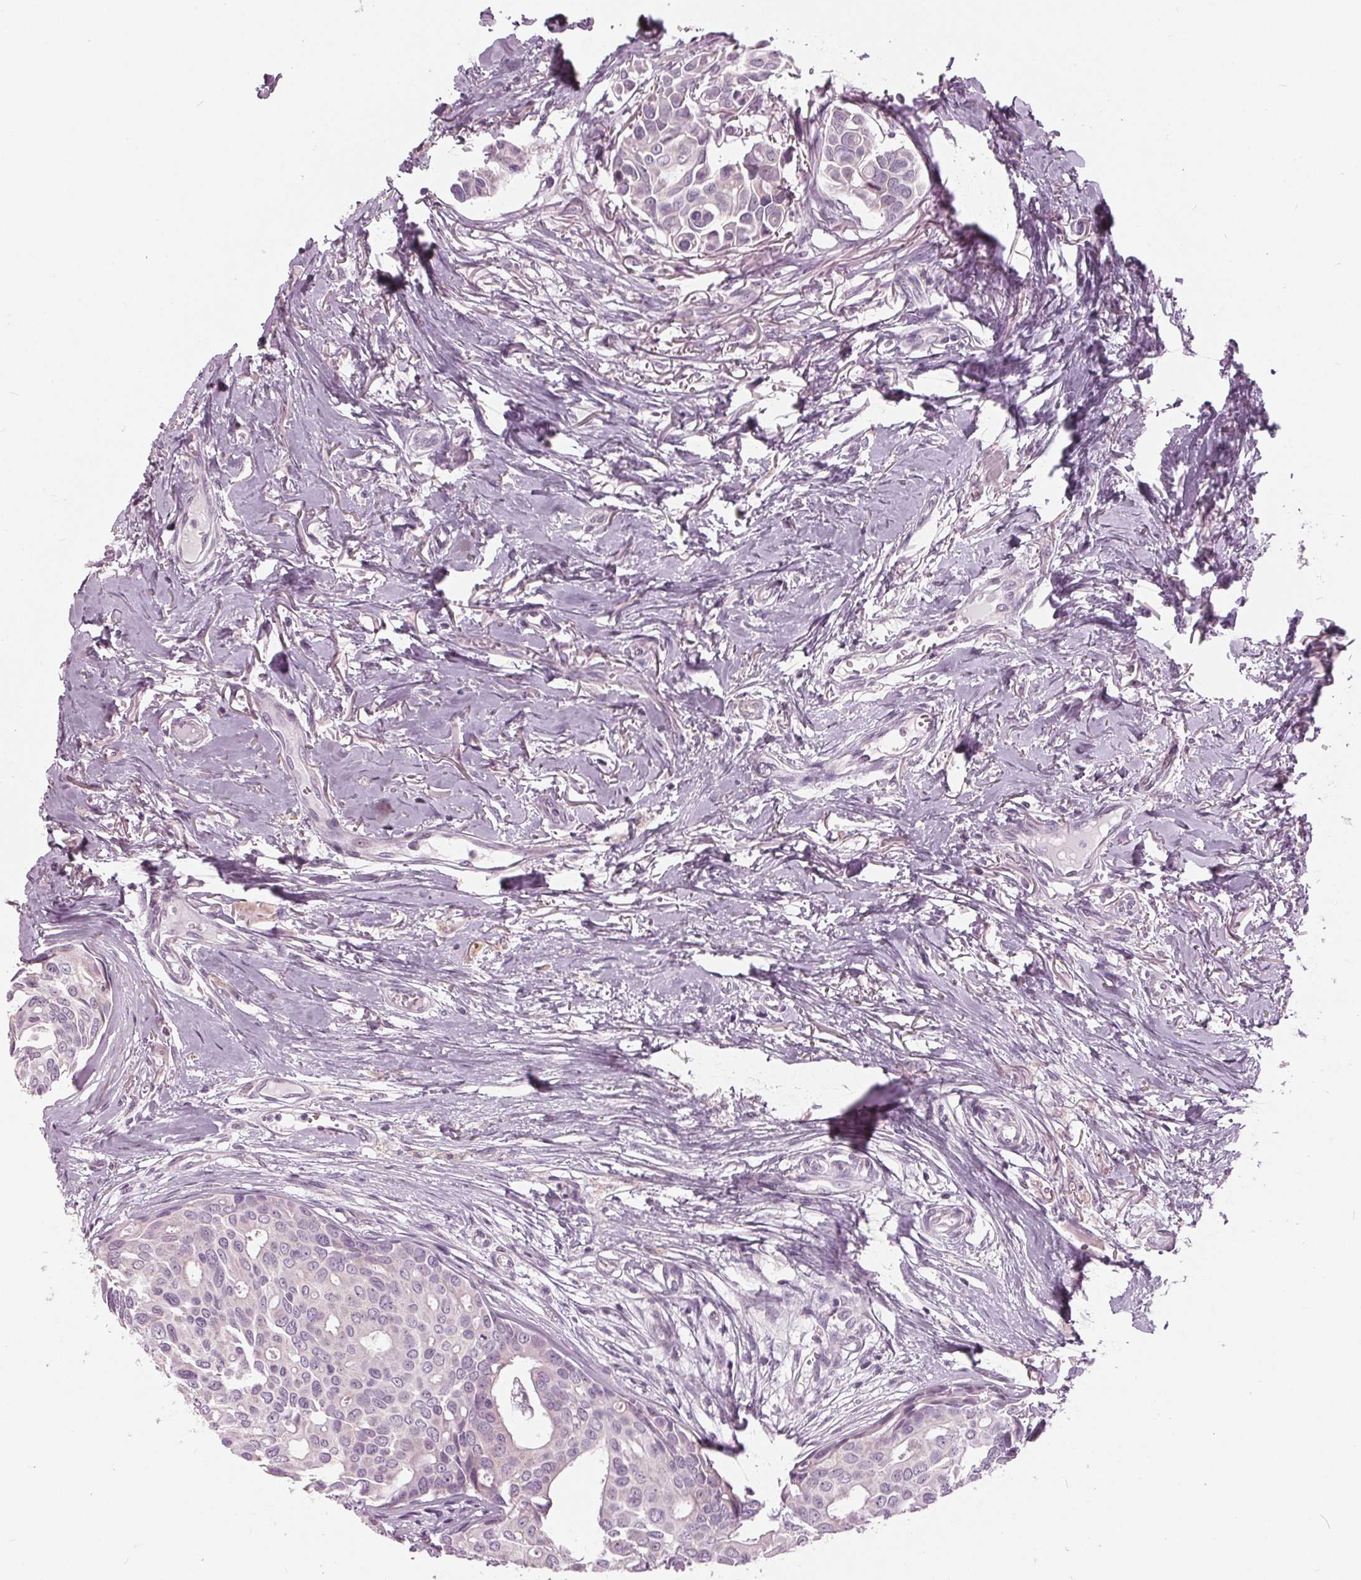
{"staining": {"intensity": "negative", "quantity": "none", "location": "none"}, "tissue": "breast cancer", "cell_type": "Tumor cells", "image_type": "cancer", "snomed": [{"axis": "morphology", "description": "Duct carcinoma"}, {"axis": "topography", "description": "Breast"}], "caption": "Immunohistochemistry (IHC) image of human breast invasive ductal carcinoma stained for a protein (brown), which displays no expression in tumor cells.", "gene": "SAMD4A", "patient": {"sex": "female", "age": 54}}